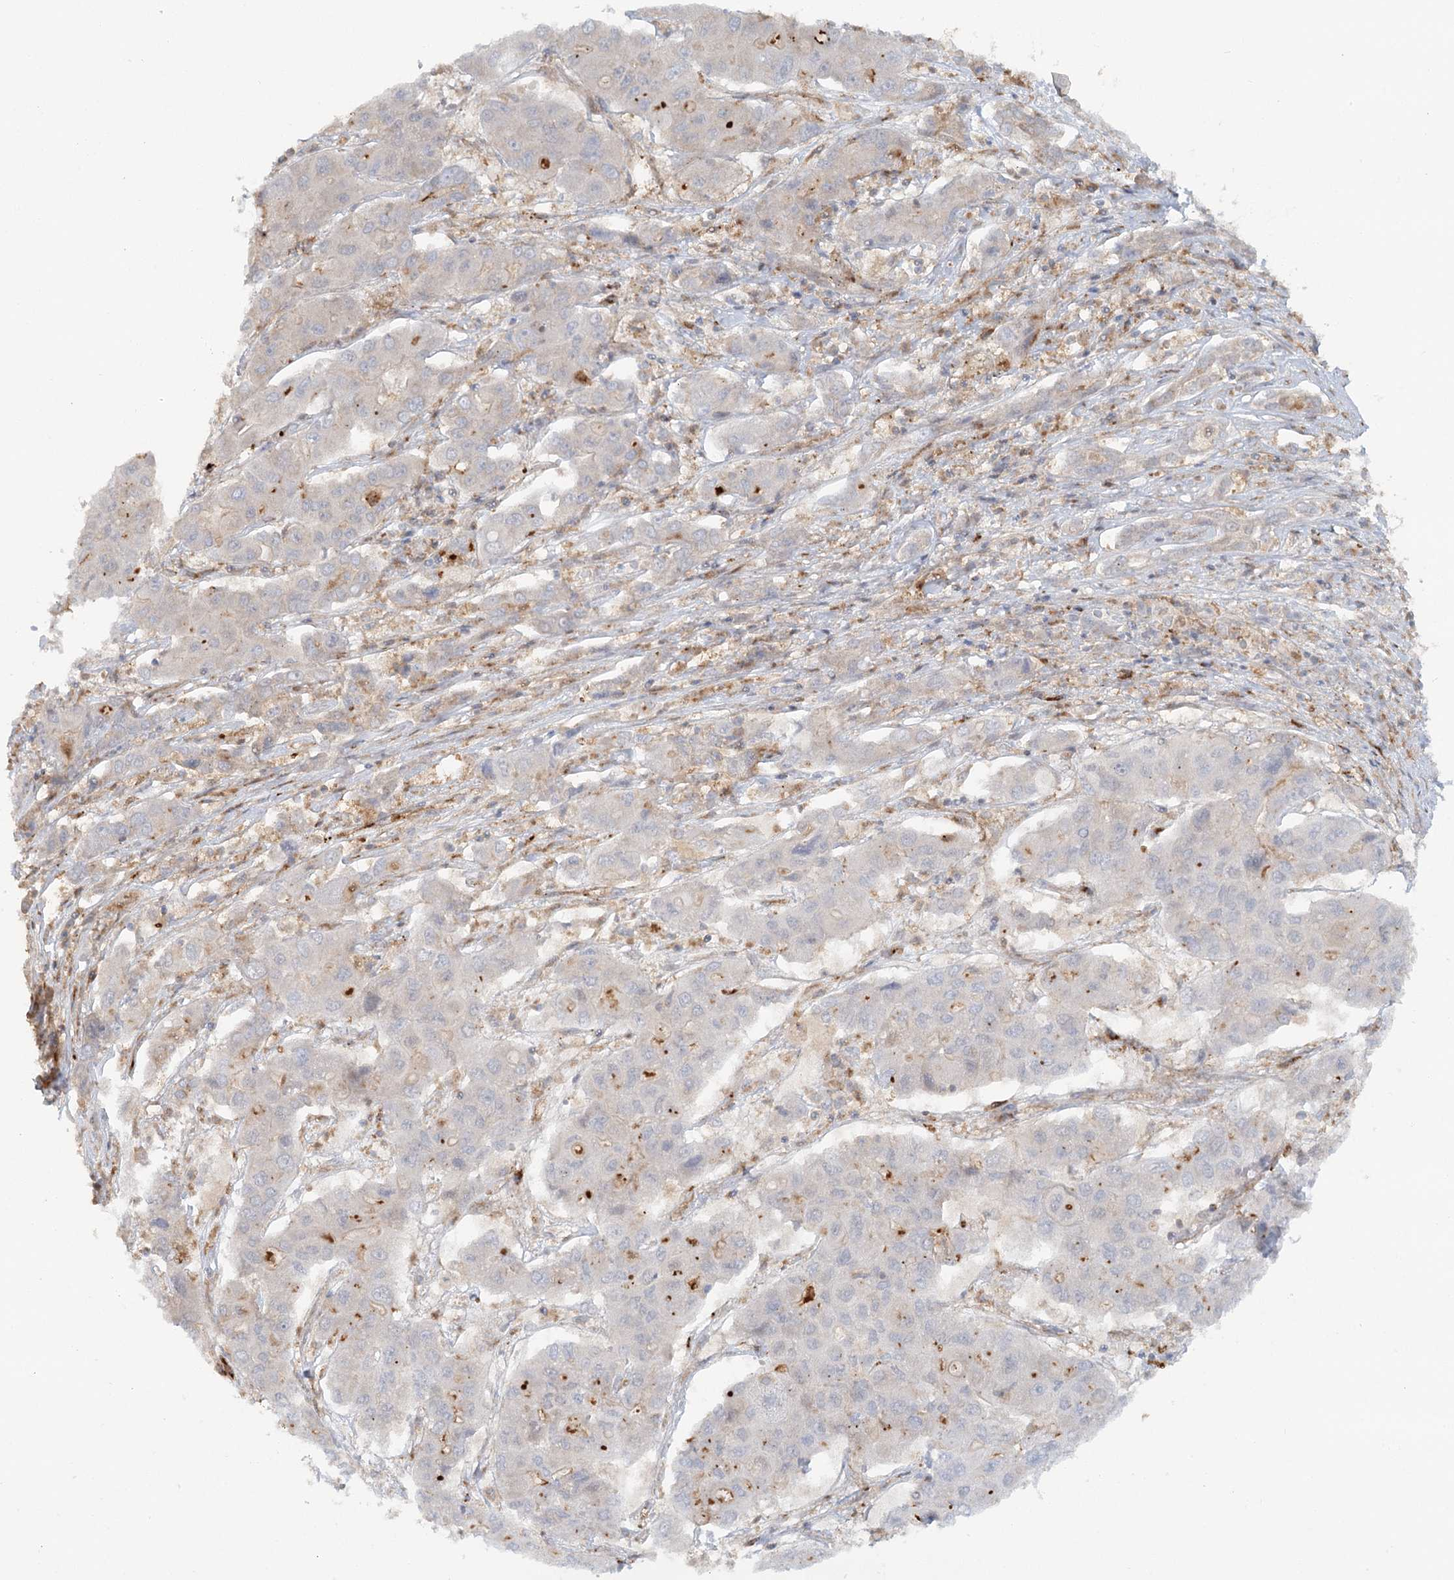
{"staining": {"intensity": "negative", "quantity": "none", "location": "none"}, "tissue": "liver cancer", "cell_type": "Tumor cells", "image_type": "cancer", "snomed": [{"axis": "morphology", "description": "Cholangiocarcinoma"}, {"axis": "topography", "description": "Liver"}], "caption": "This is a image of immunohistochemistry (IHC) staining of liver cancer (cholangiocarcinoma), which shows no expression in tumor cells.", "gene": "GBE1", "patient": {"sex": "male", "age": 67}}